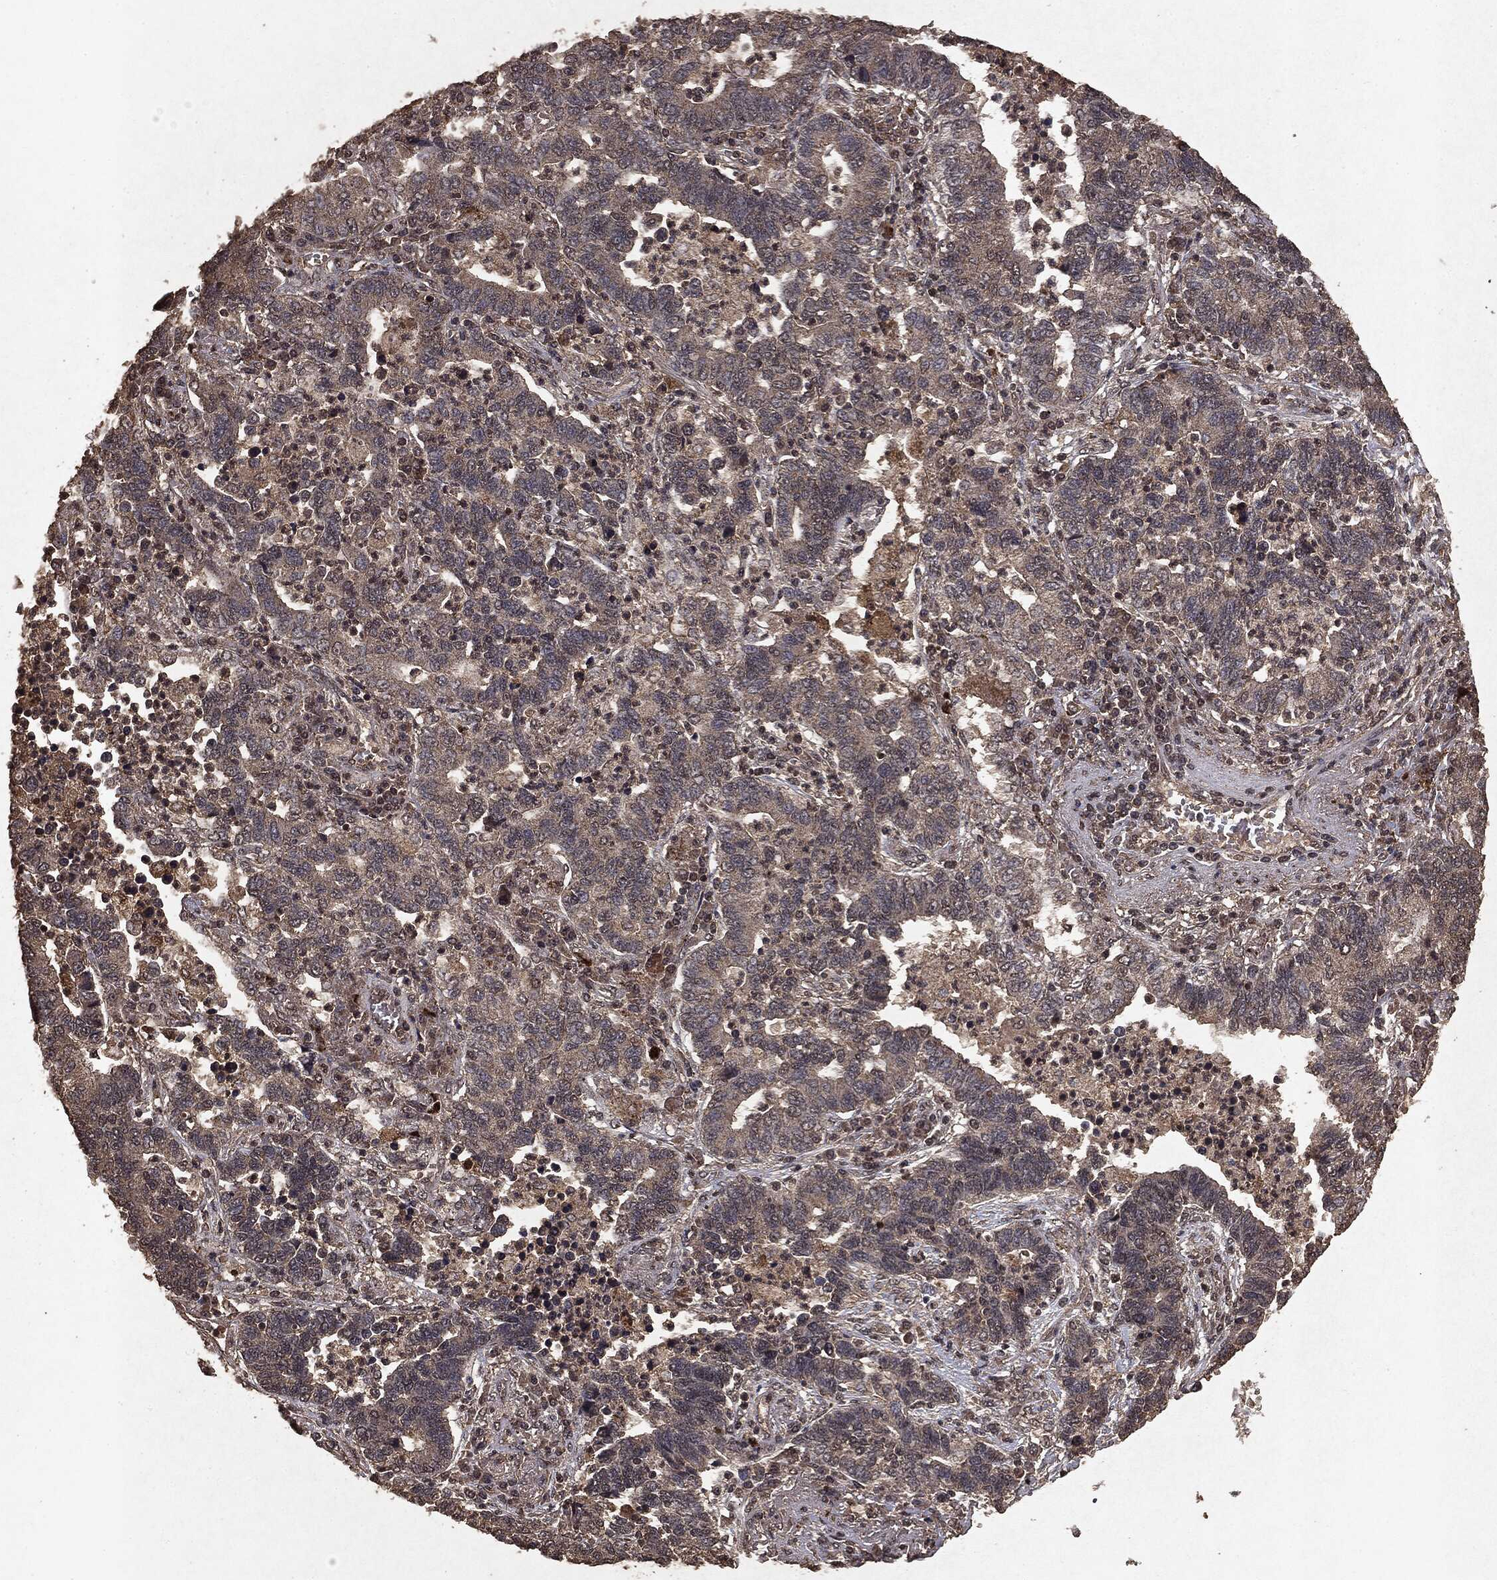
{"staining": {"intensity": "negative", "quantity": "none", "location": "none"}, "tissue": "lung cancer", "cell_type": "Tumor cells", "image_type": "cancer", "snomed": [{"axis": "morphology", "description": "Adenocarcinoma, NOS"}, {"axis": "topography", "description": "Lung"}], "caption": "Adenocarcinoma (lung) stained for a protein using IHC reveals no staining tumor cells.", "gene": "NME1", "patient": {"sex": "female", "age": 57}}